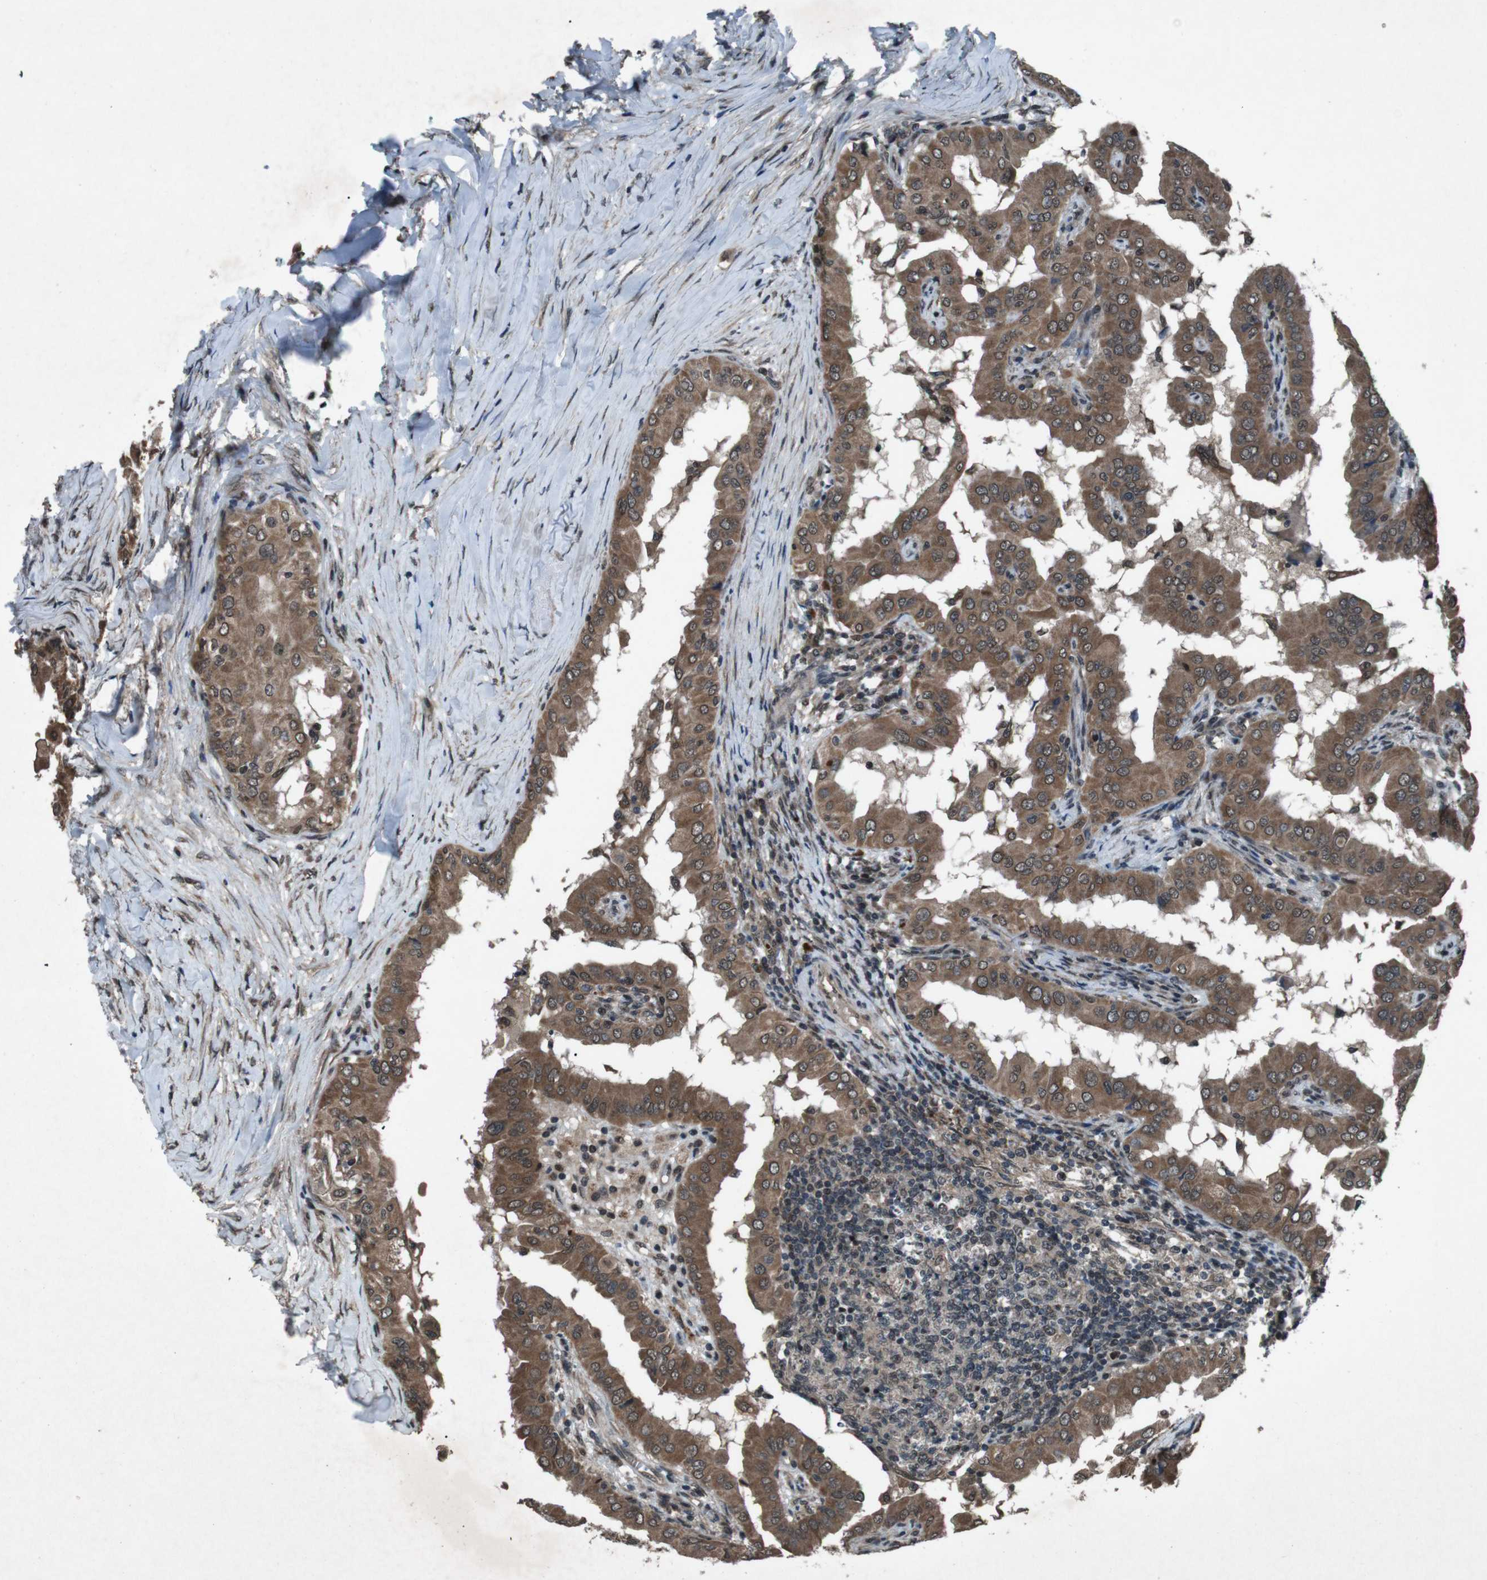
{"staining": {"intensity": "moderate", "quantity": ">75%", "location": "cytoplasmic/membranous"}, "tissue": "thyroid cancer", "cell_type": "Tumor cells", "image_type": "cancer", "snomed": [{"axis": "morphology", "description": "Papillary adenocarcinoma, NOS"}, {"axis": "topography", "description": "Thyroid gland"}], "caption": "Human thyroid cancer (papillary adenocarcinoma) stained for a protein (brown) shows moderate cytoplasmic/membranous positive positivity in about >75% of tumor cells.", "gene": "SOCS1", "patient": {"sex": "male", "age": 33}}